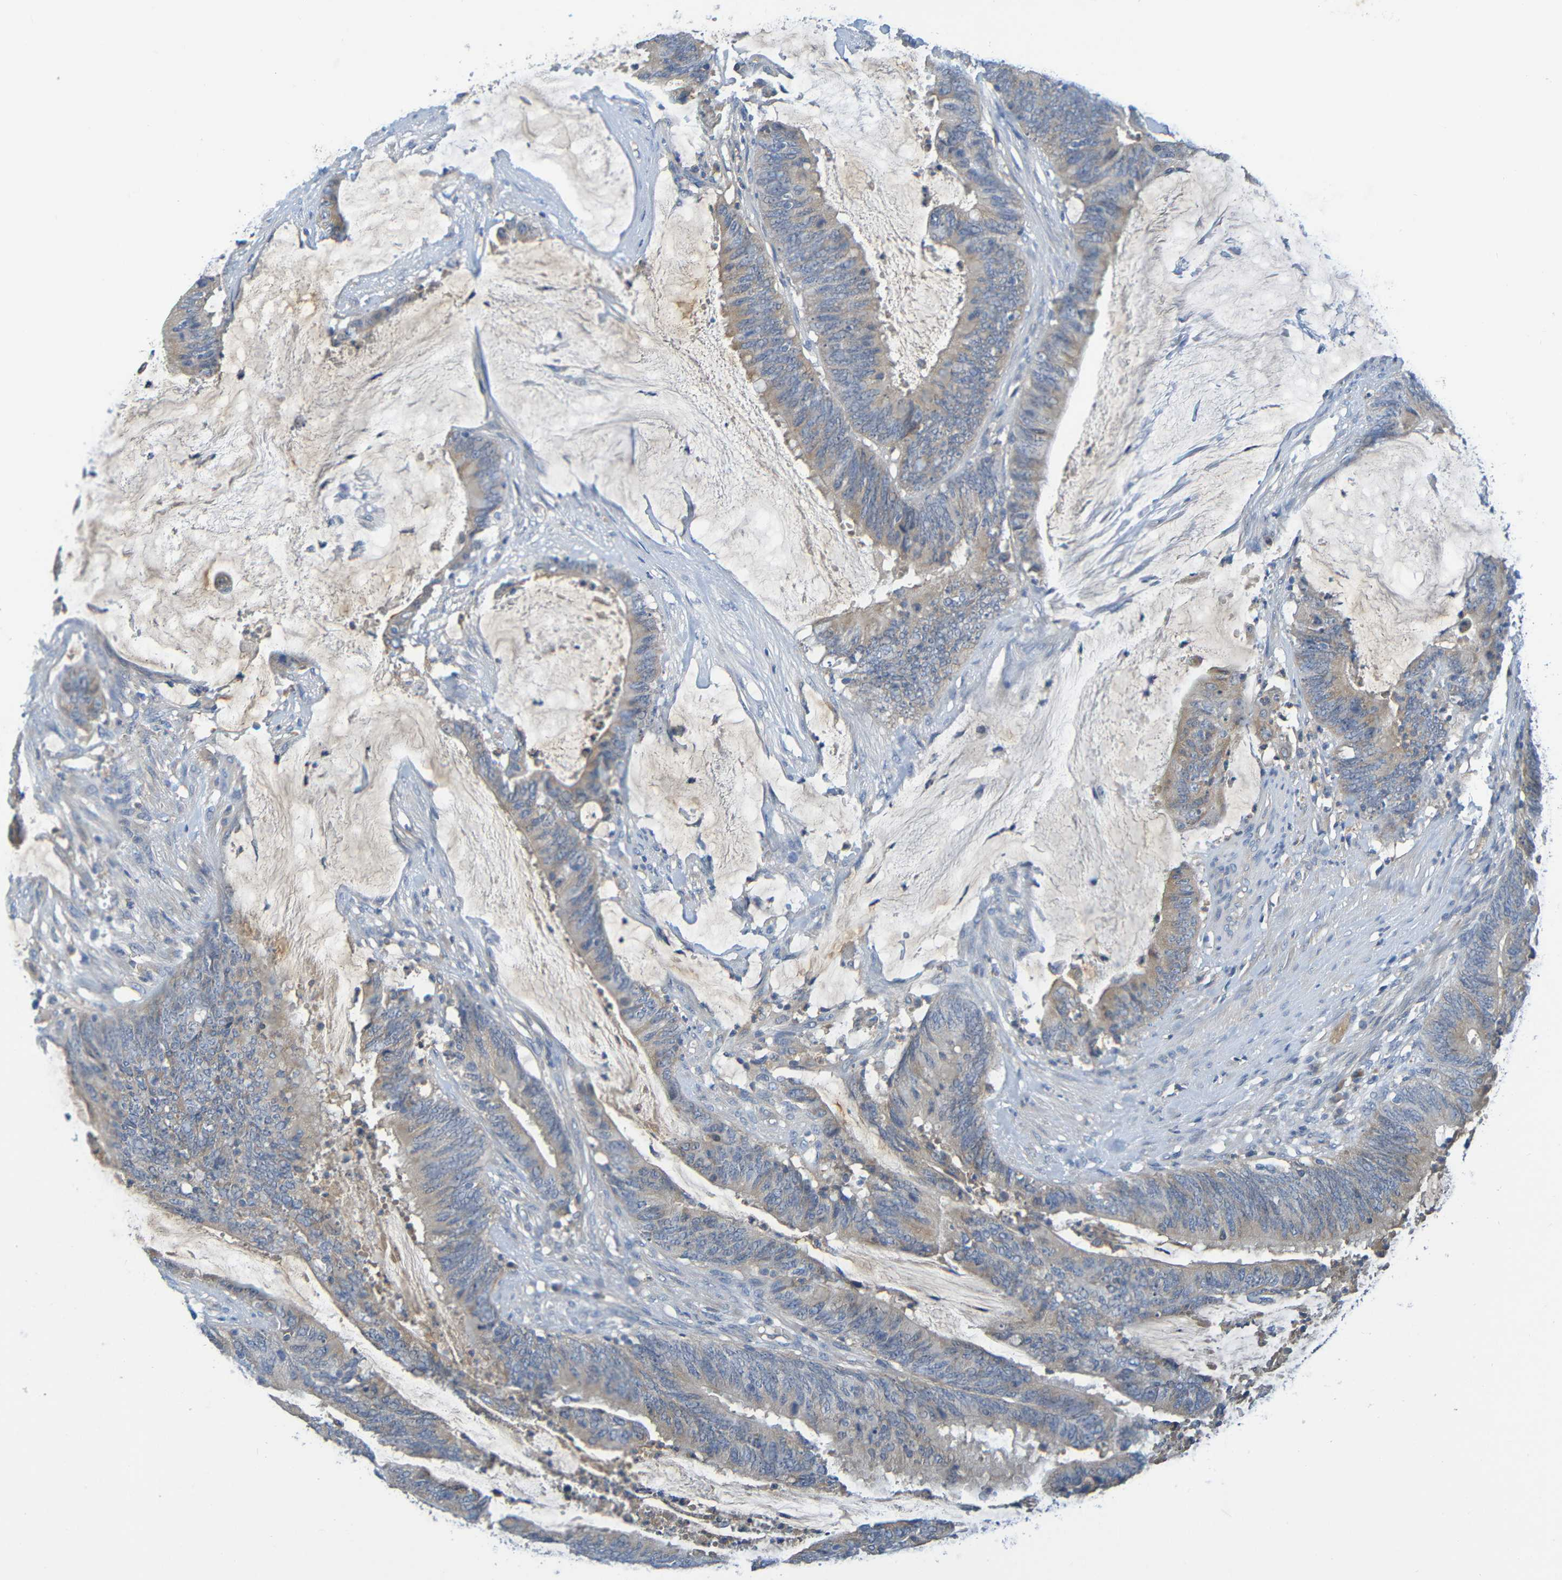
{"staining": {"intensity": "weak", "quantity": "25%-75%", "location": "cytoplasmic/membranous"}, "tissue": "colorectal cancer", "cell_type": "Tumor cells", "image_type": "cancer", "snomed": [{"axis": "morphology", "description": "Adenocarcinoma, NOS"}, {"axis": "topography", "description": "Rectum"}], "caption": "Human colorectal adenocarcinoma stained with a protein marker demonstrates weak staining in tumor cells.", "gene": "C1QA", "patient": {"sex": "female", "age": 66}}